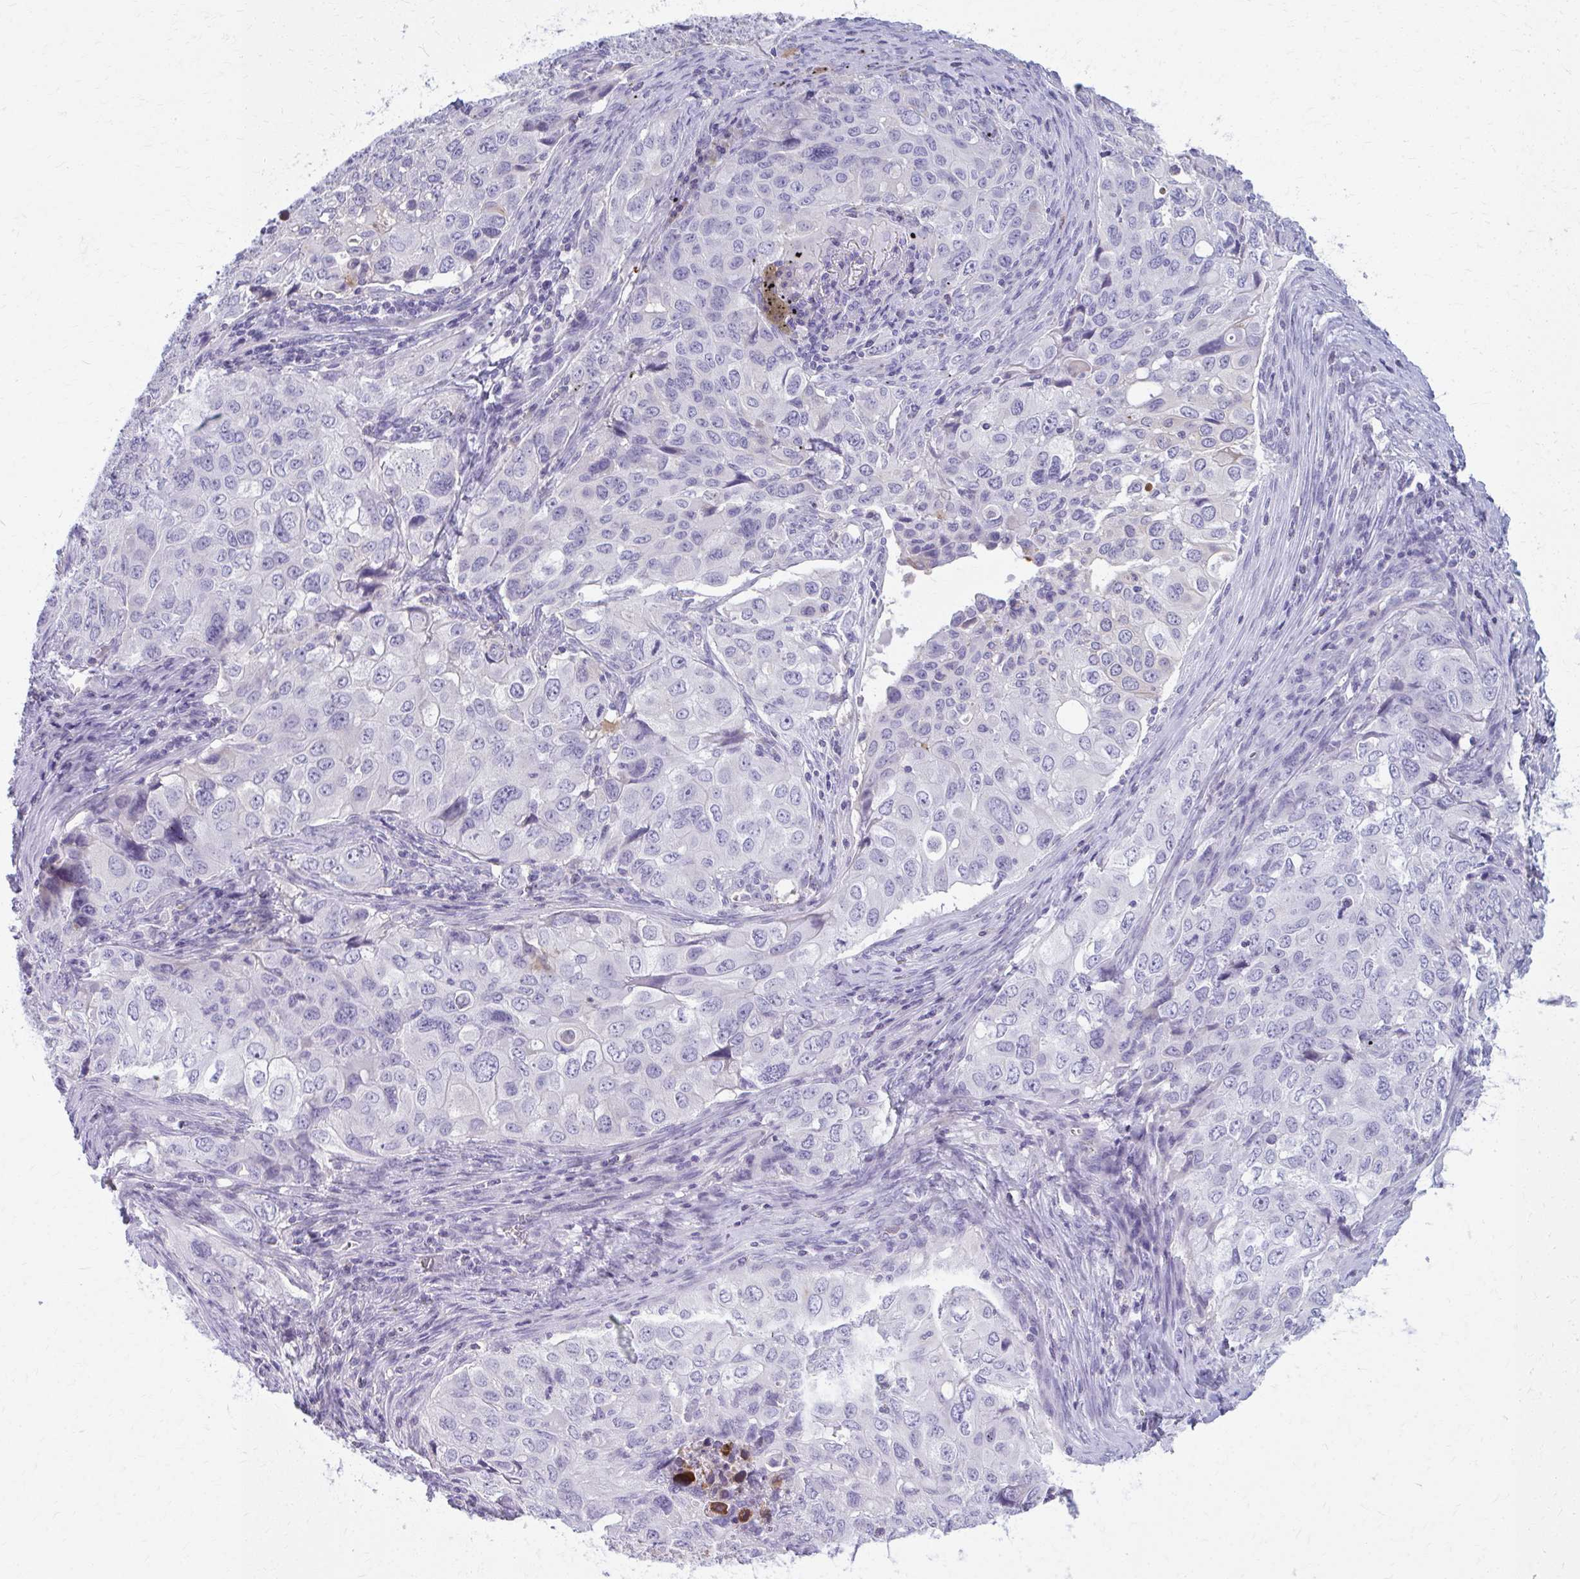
{"staining": {"intensity": "negative", "quantity": "none", "location": "none"}, "tissue": "lung cancer", "cell_type": "Tumor cells", "image_type": "cancer", "snomed": [{"axis": "morphology", "description": "Adenocarcinoma, NOS"}, {"axis": "morphology", "description": "Adenocarcinoma, metastatic, NOS"}, {"axis": "topography", "description": "Lymph node"}, {"axis": "topography", "description": "Lung"}], "caption": "IHC of human lung adenocarcinoma demonstrates no staining in tumor cells.", "gene": "OR4M1", "patient": {"sex": "female", "age": 42}}